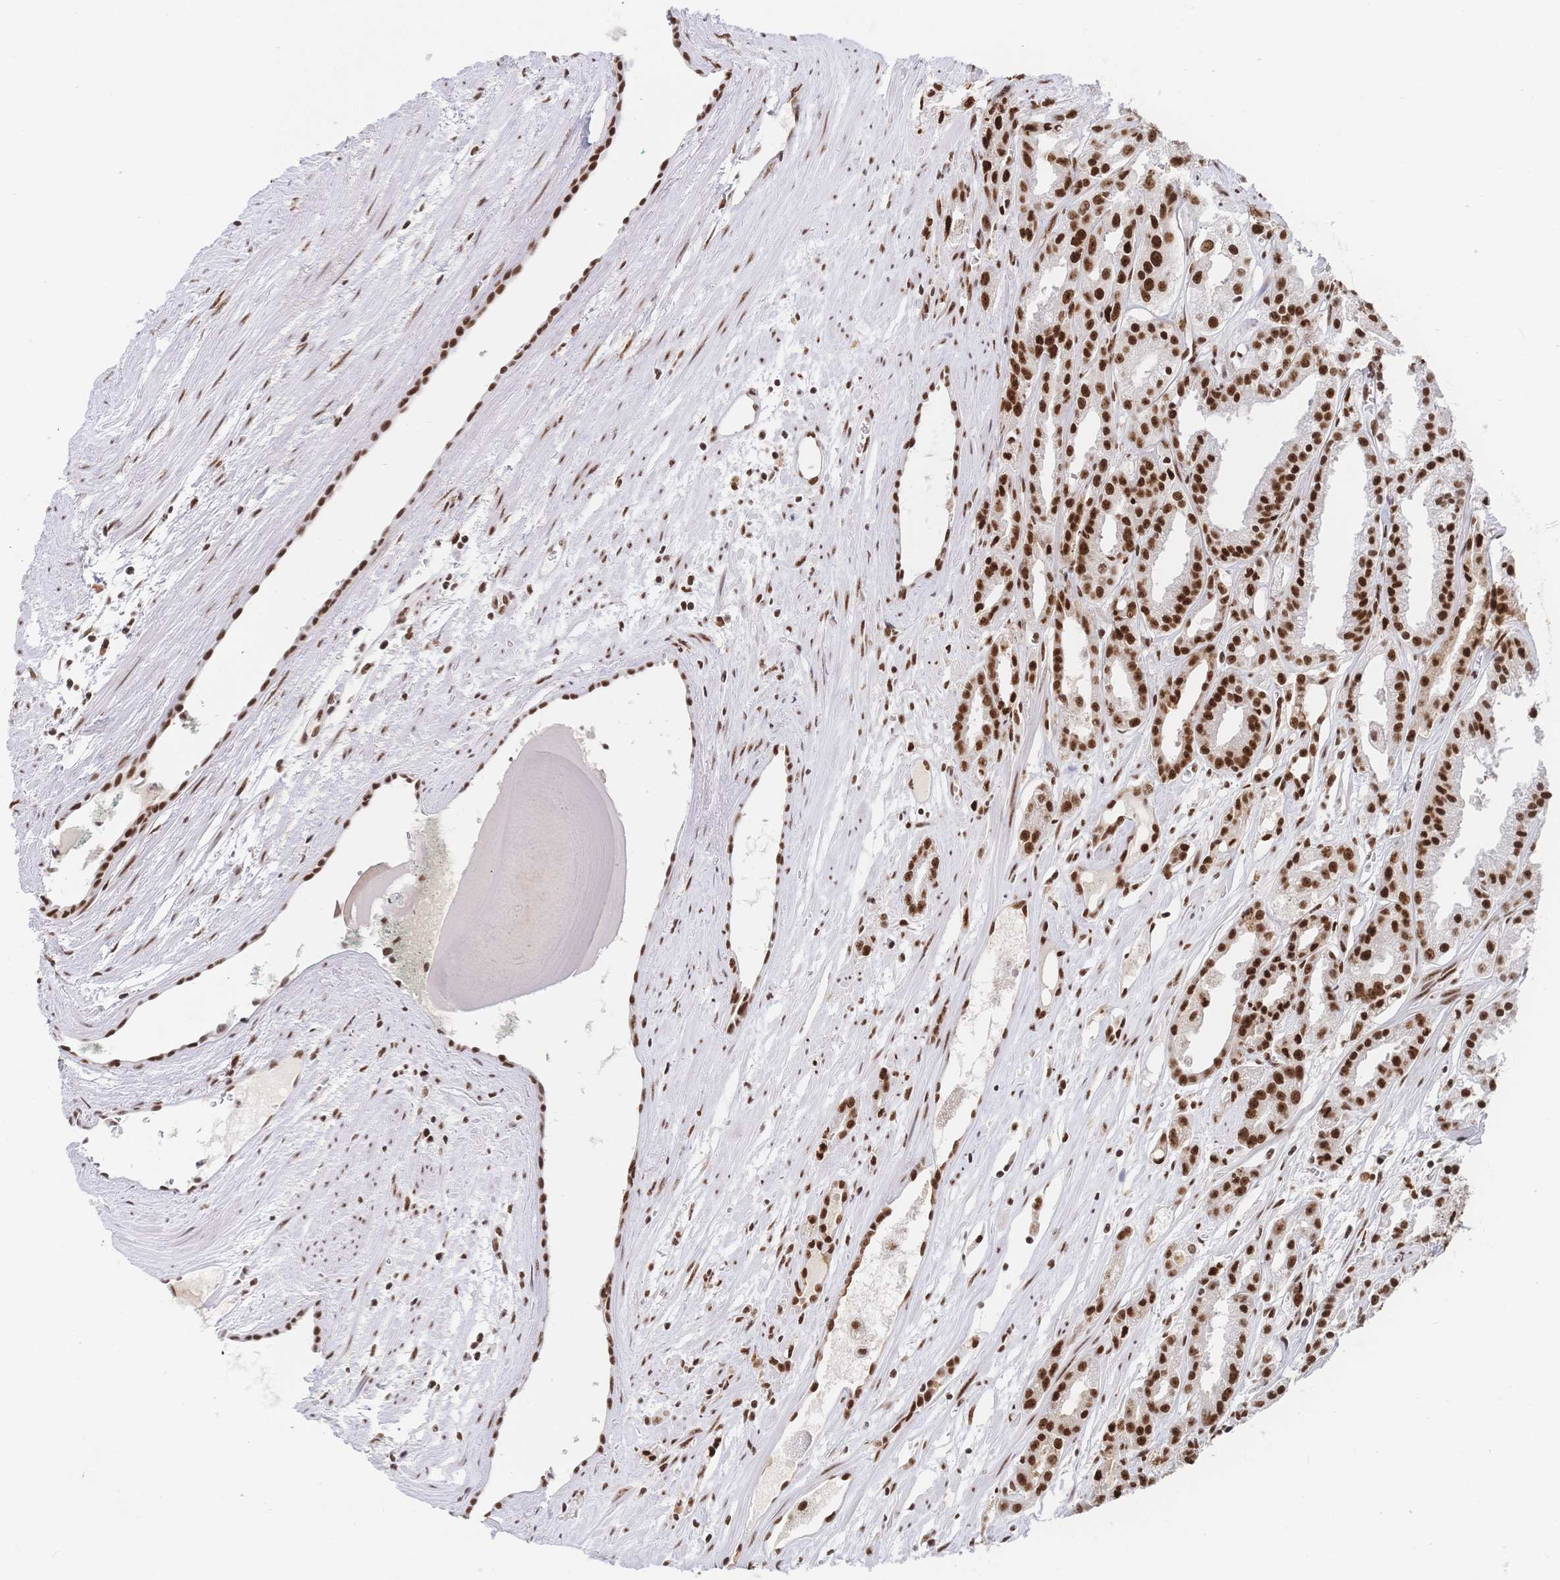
{"staining": {"intensity": "strong", "quantity": ">75%", "location": "nuclear"}, "tissue": "prostate cancer", "cell_type": "Tumor cells", "image_type": "cancer", "snomed": [{"axis": "morphology", "description": "Adenocarcinoma, High grade"}, {"axis": "topography", "description": "Prostate"}], "caption": "This photomicrograph shows IHC staining of prostate cancer, with high strong nuclear staining in approximately >75% of tumor cells.", "gene": "SRSF1", "patient": {"sex": "male", "age": 68}}